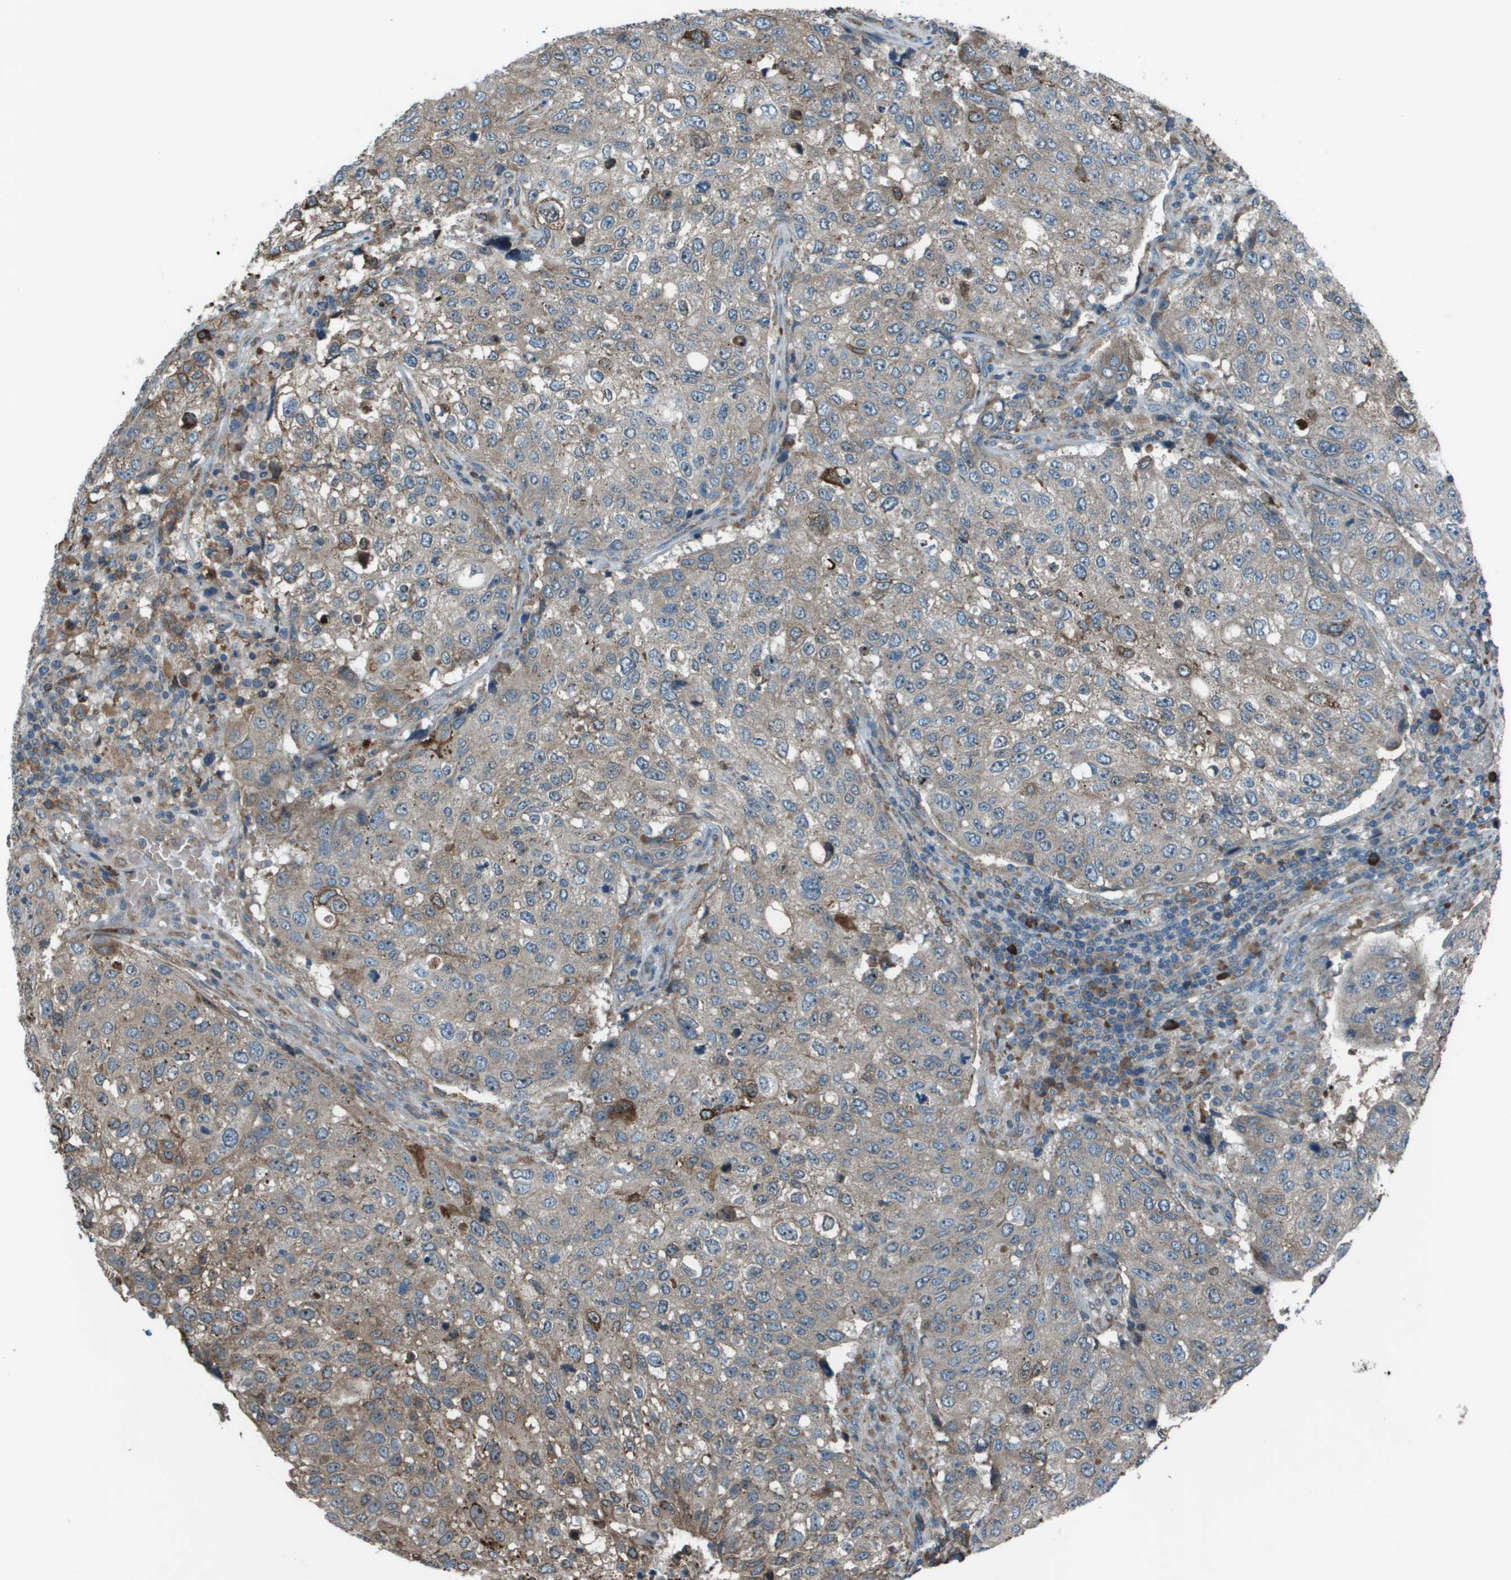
{"staining": {"intensity": "moderate", "quantity": "25%-75%", "location": "cytoplasmic/membranous"}, "tissue": "urothelial cancer", "cell_type": "Tumor cells", "image_type": "cancer", "snomed": [{"axis": "morphology", "description": "Urothelial carcinoma, High grade"}, {"axis": "topography", "description": "Lymph node"}, {"axis": "topography", "description": "Urinary bladder"}], "caption": "A brown stain labels moderate cytoplasmic/membranous staining of a protein in human urothelial cancer tumor cells.", "gene": "UTS2", "patient": {"sex": "male", "age": 51}}